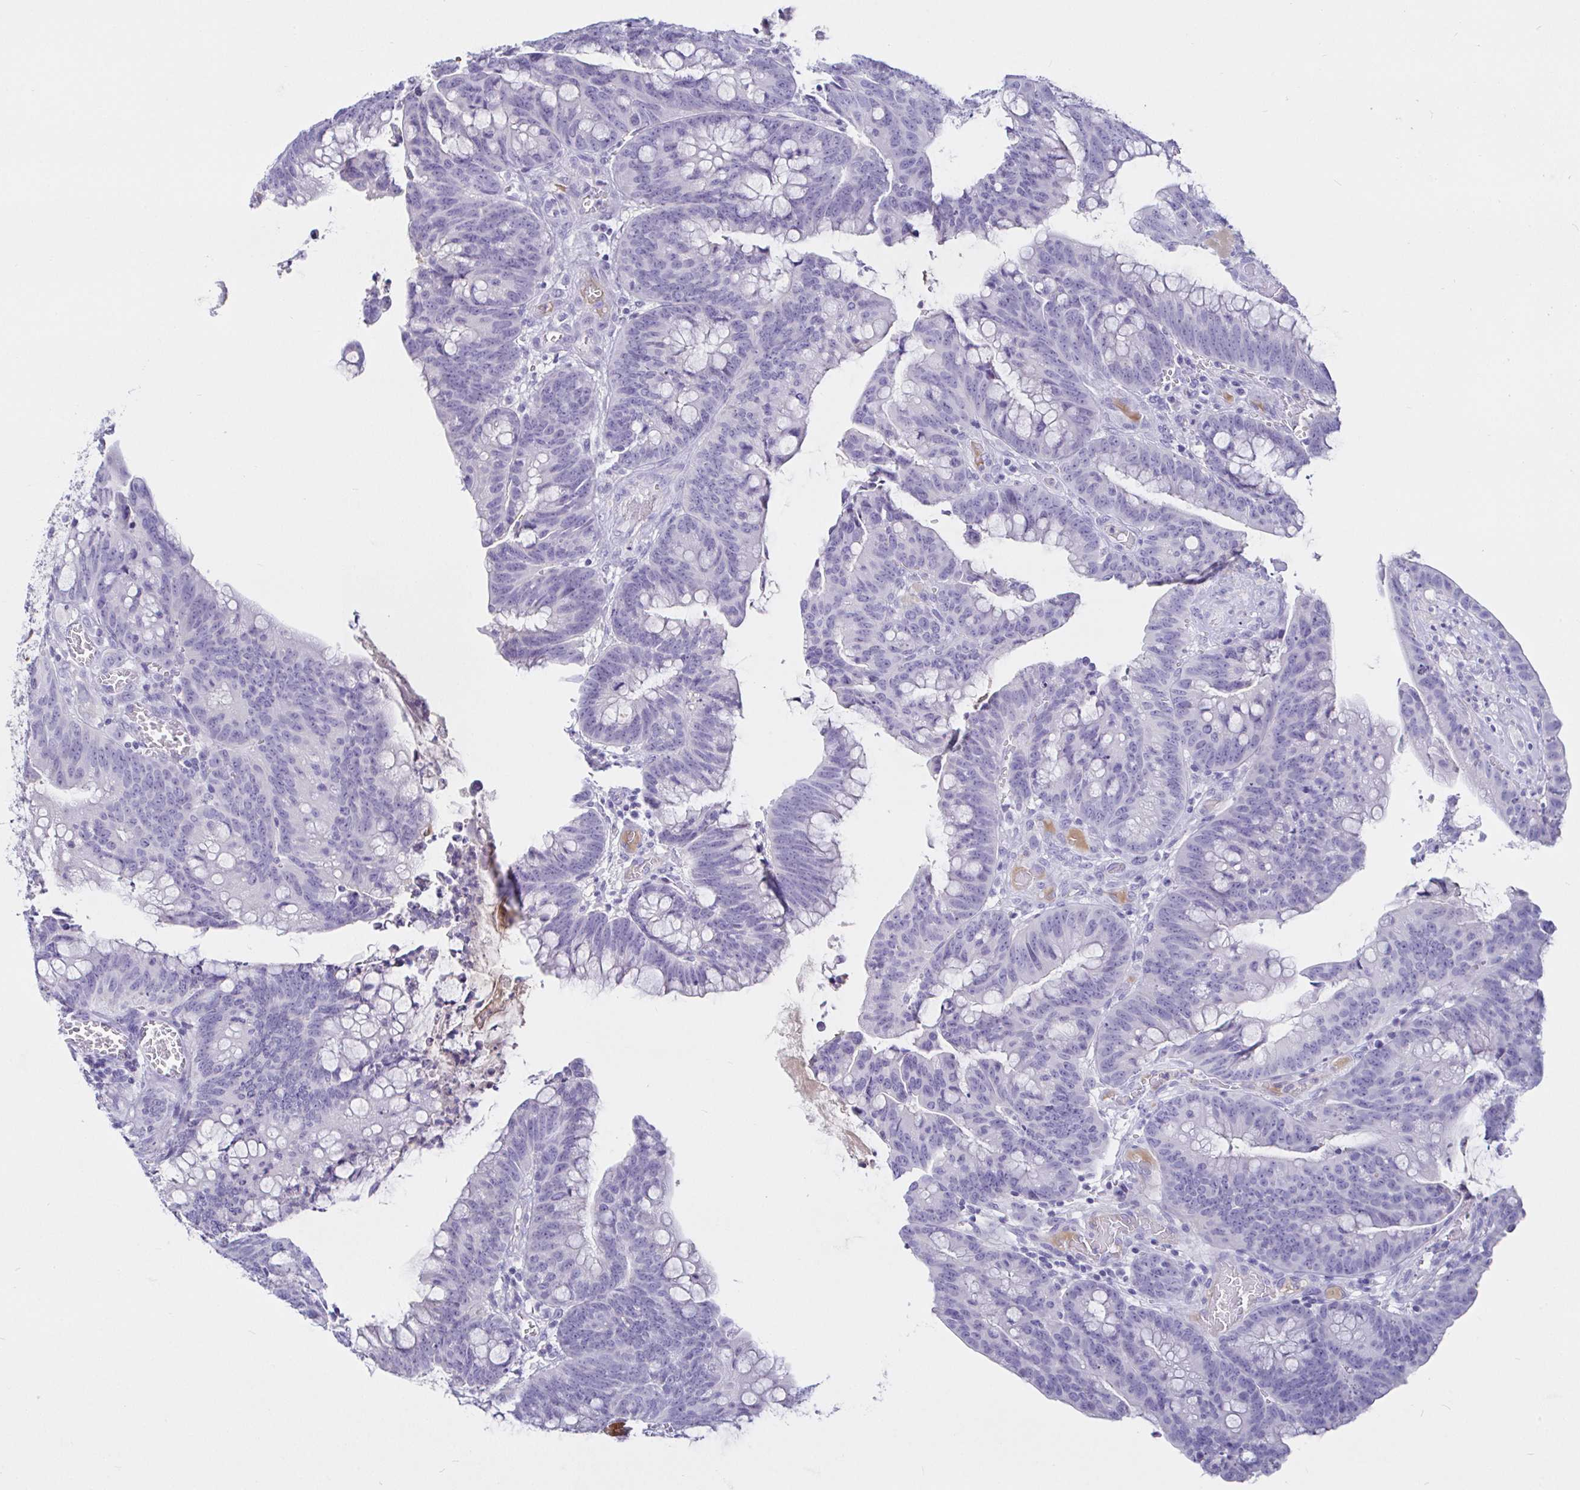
{"staining": {"intensity": "negative", "quantity": "none", "location": "none"}, "tissue": "colorectal cancer", "cell_type": "Tumor cells", "image_type": "cancer", "snomed": [{"axis": "morphology", "description": "Adenocarcinoma, NOS"}, {"axis": "topography", "description": "Colon"}], "caption": "Tumor cells are negative for protein expression in human colorectal cancer (adenocarcinoma).", "gene": "SAA4", "patient": {"sex": "male", "age": 62}}